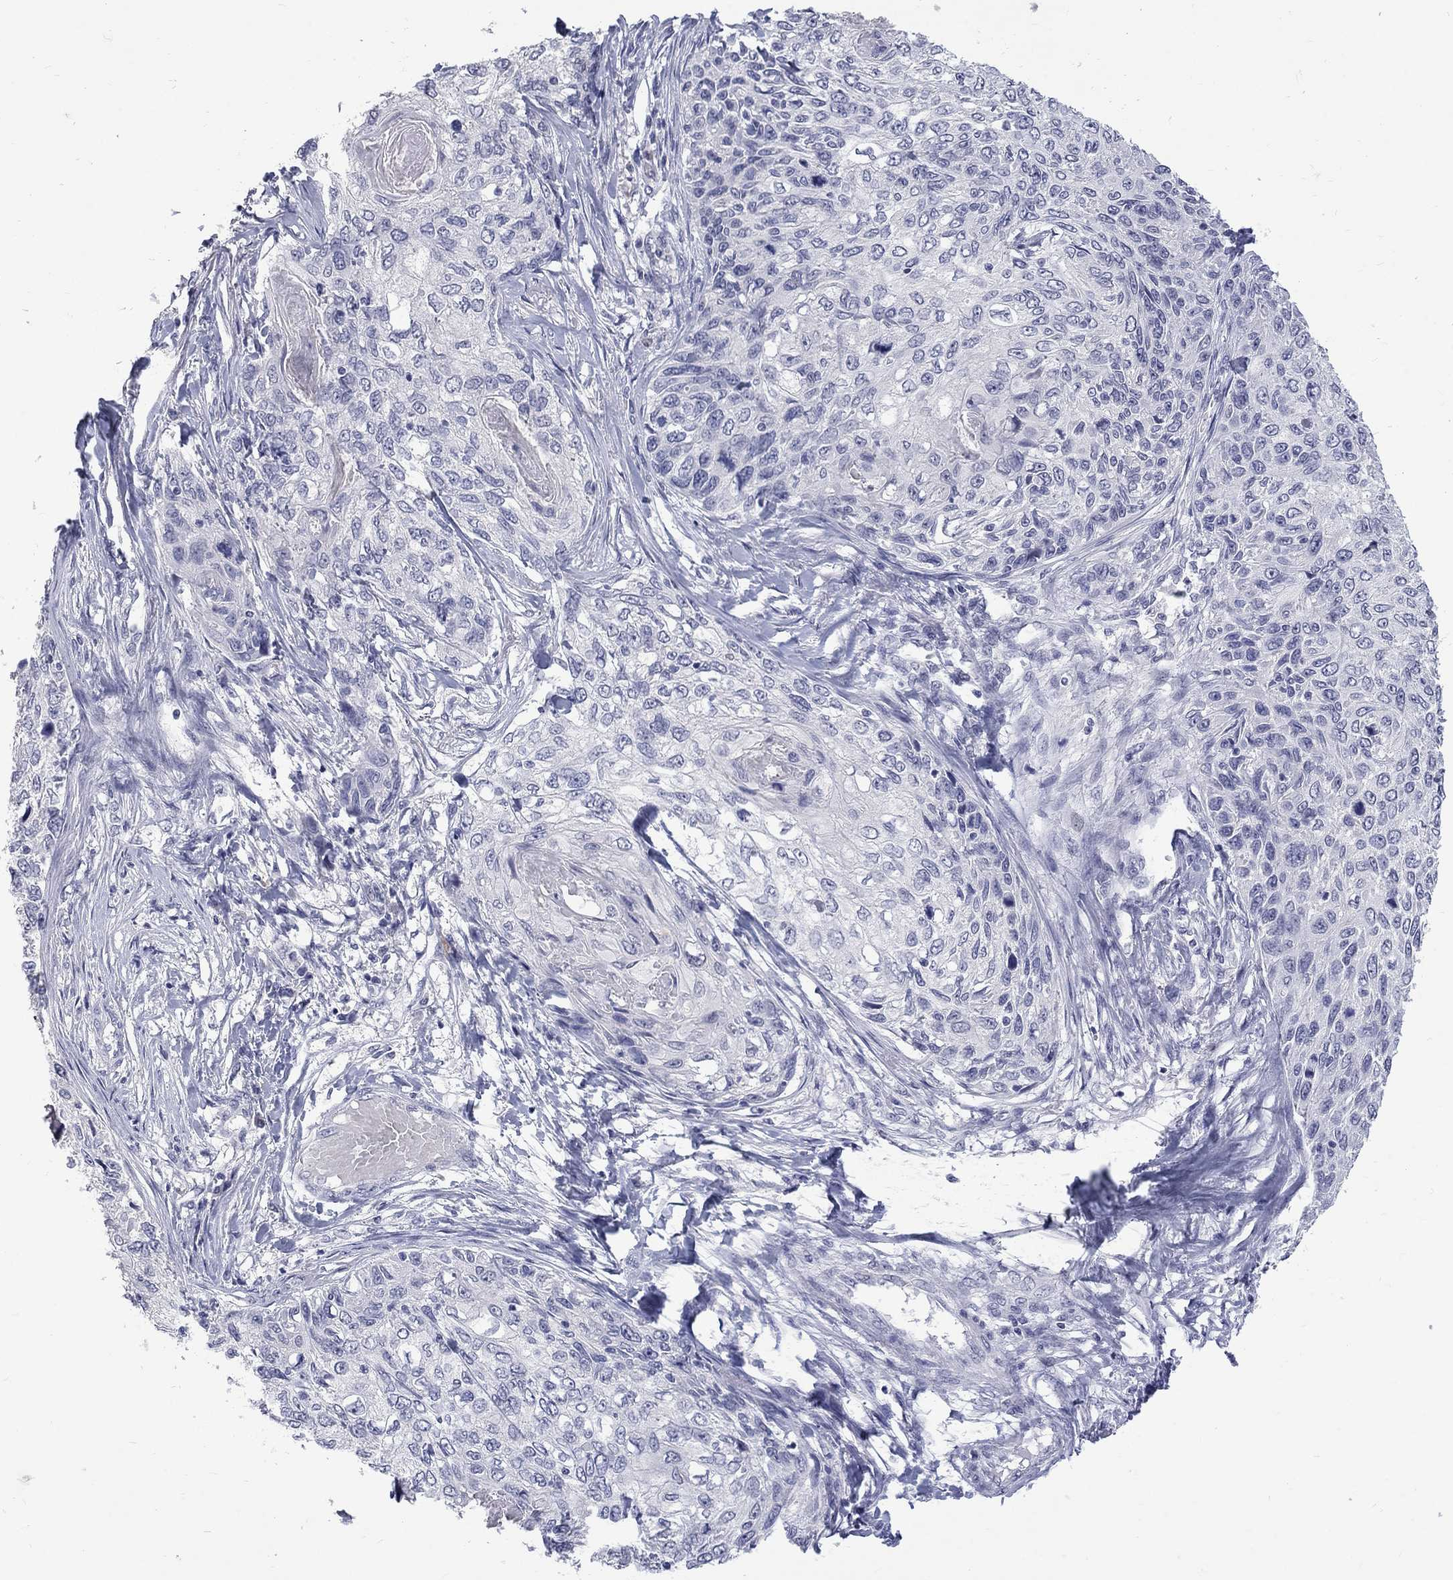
{"staining": {"intensity": "negative", "quantity": "none", "location": "none"}, "tissue": "skin cancer", "cell_type": "Tumor cells", "image_type": "cancer", "snomed": [{"axis": "morphology", "description": "Squamous cell carcinoma, NOS"}, {"axis": "topography", "description": "Skin"}], "caption": "This is a image of immunohistochemistry staining of skin cancer, which shows no positivity in tumor cells.", "gene": "CTNND2", "patient": {"sex": "male", "age": 92}}